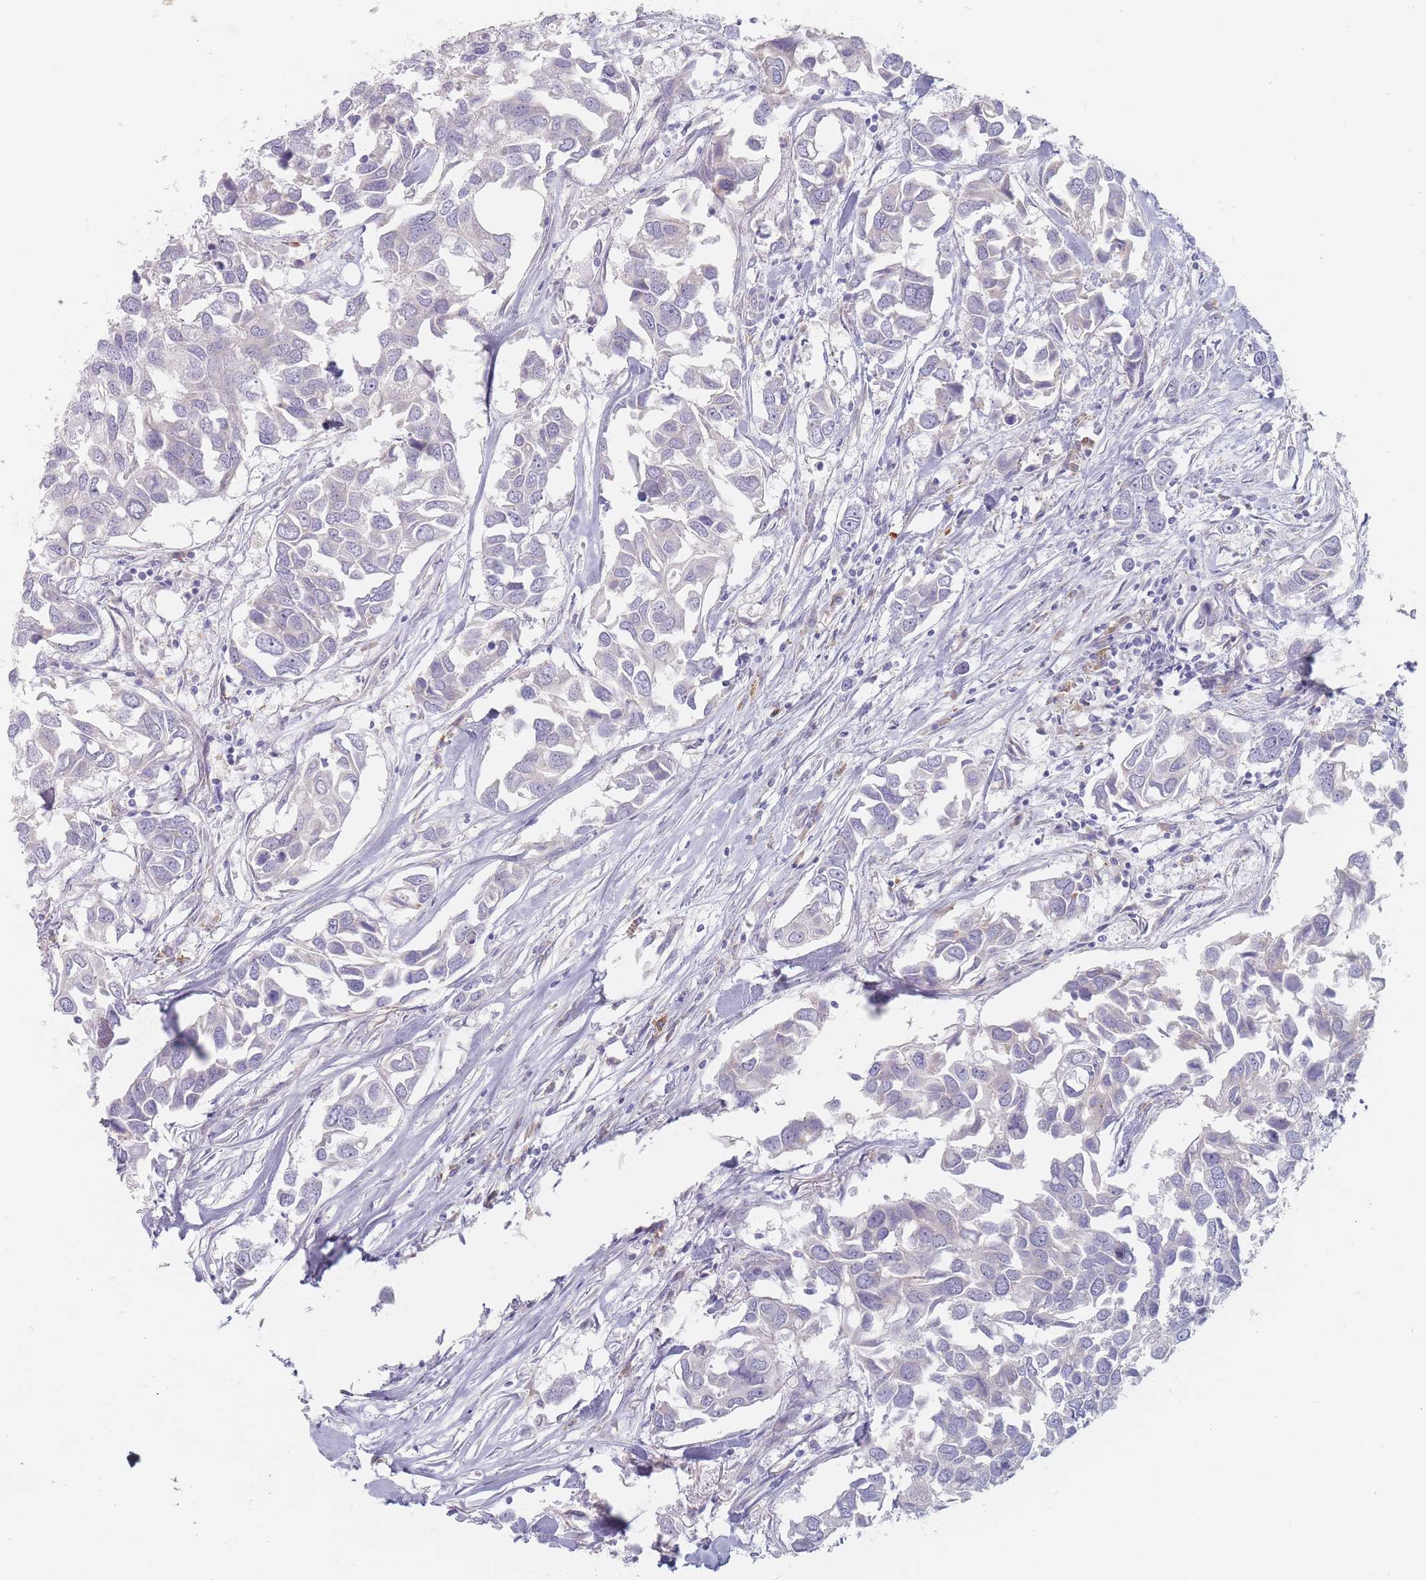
{"staining": {"intensity": "negative", "quantity": "none", "location": "none"}, "tissue": "breast cancer", "cell_type": "Tumor cells", "image_type": "cancer", "snomed": [{"axis": "morphology", "description": "Duct carcinoma"}, {"axis": "topography", "description": "Breast"}], "caption": "An immunohistochemistry (IHC) image of breast invasive ductal carcinoma is shown. There is no staining in tumor cells of breast invasive ductal carcinoma.", "gene": "ERBIN", "patient": {"sex": "female", "age": 83}}